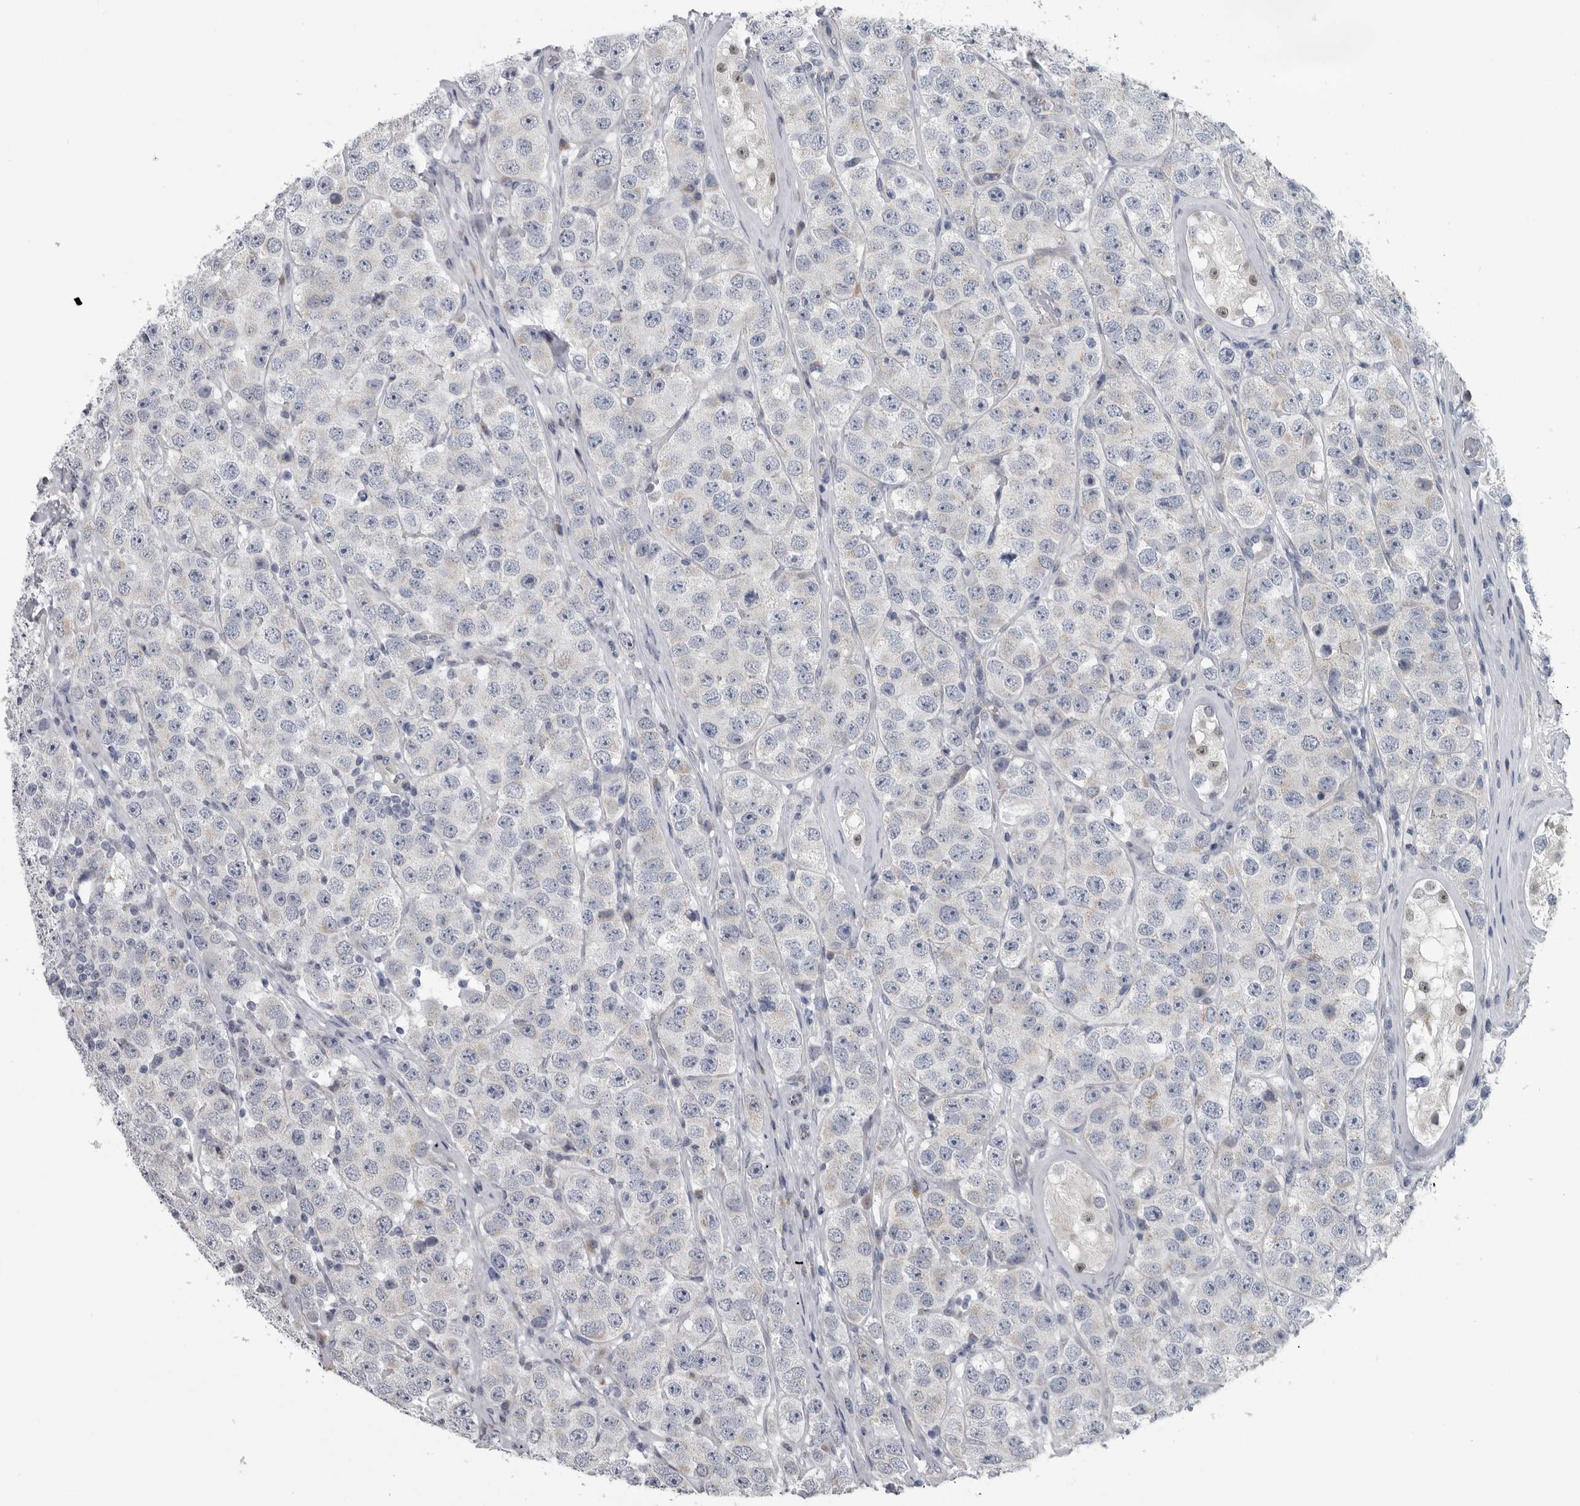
{"staining": {"intensity": "negative", "quantity": "none", "location": "none"}, "tissue": "testis cancer", "cell_type": "Tumor cells", "image_type": "cancer", "snomed": [{"axis": "morphology", "description": "Seminoma, NOS"}, {"axis": "topography", "description": "Testis"}], "caption": "Photomicrograph shows no protein positivity in tumor cells of testis cancer (seminoma) tissue.", "gene": "MYOC", "patient": {"sex": "male", "age": 28}}